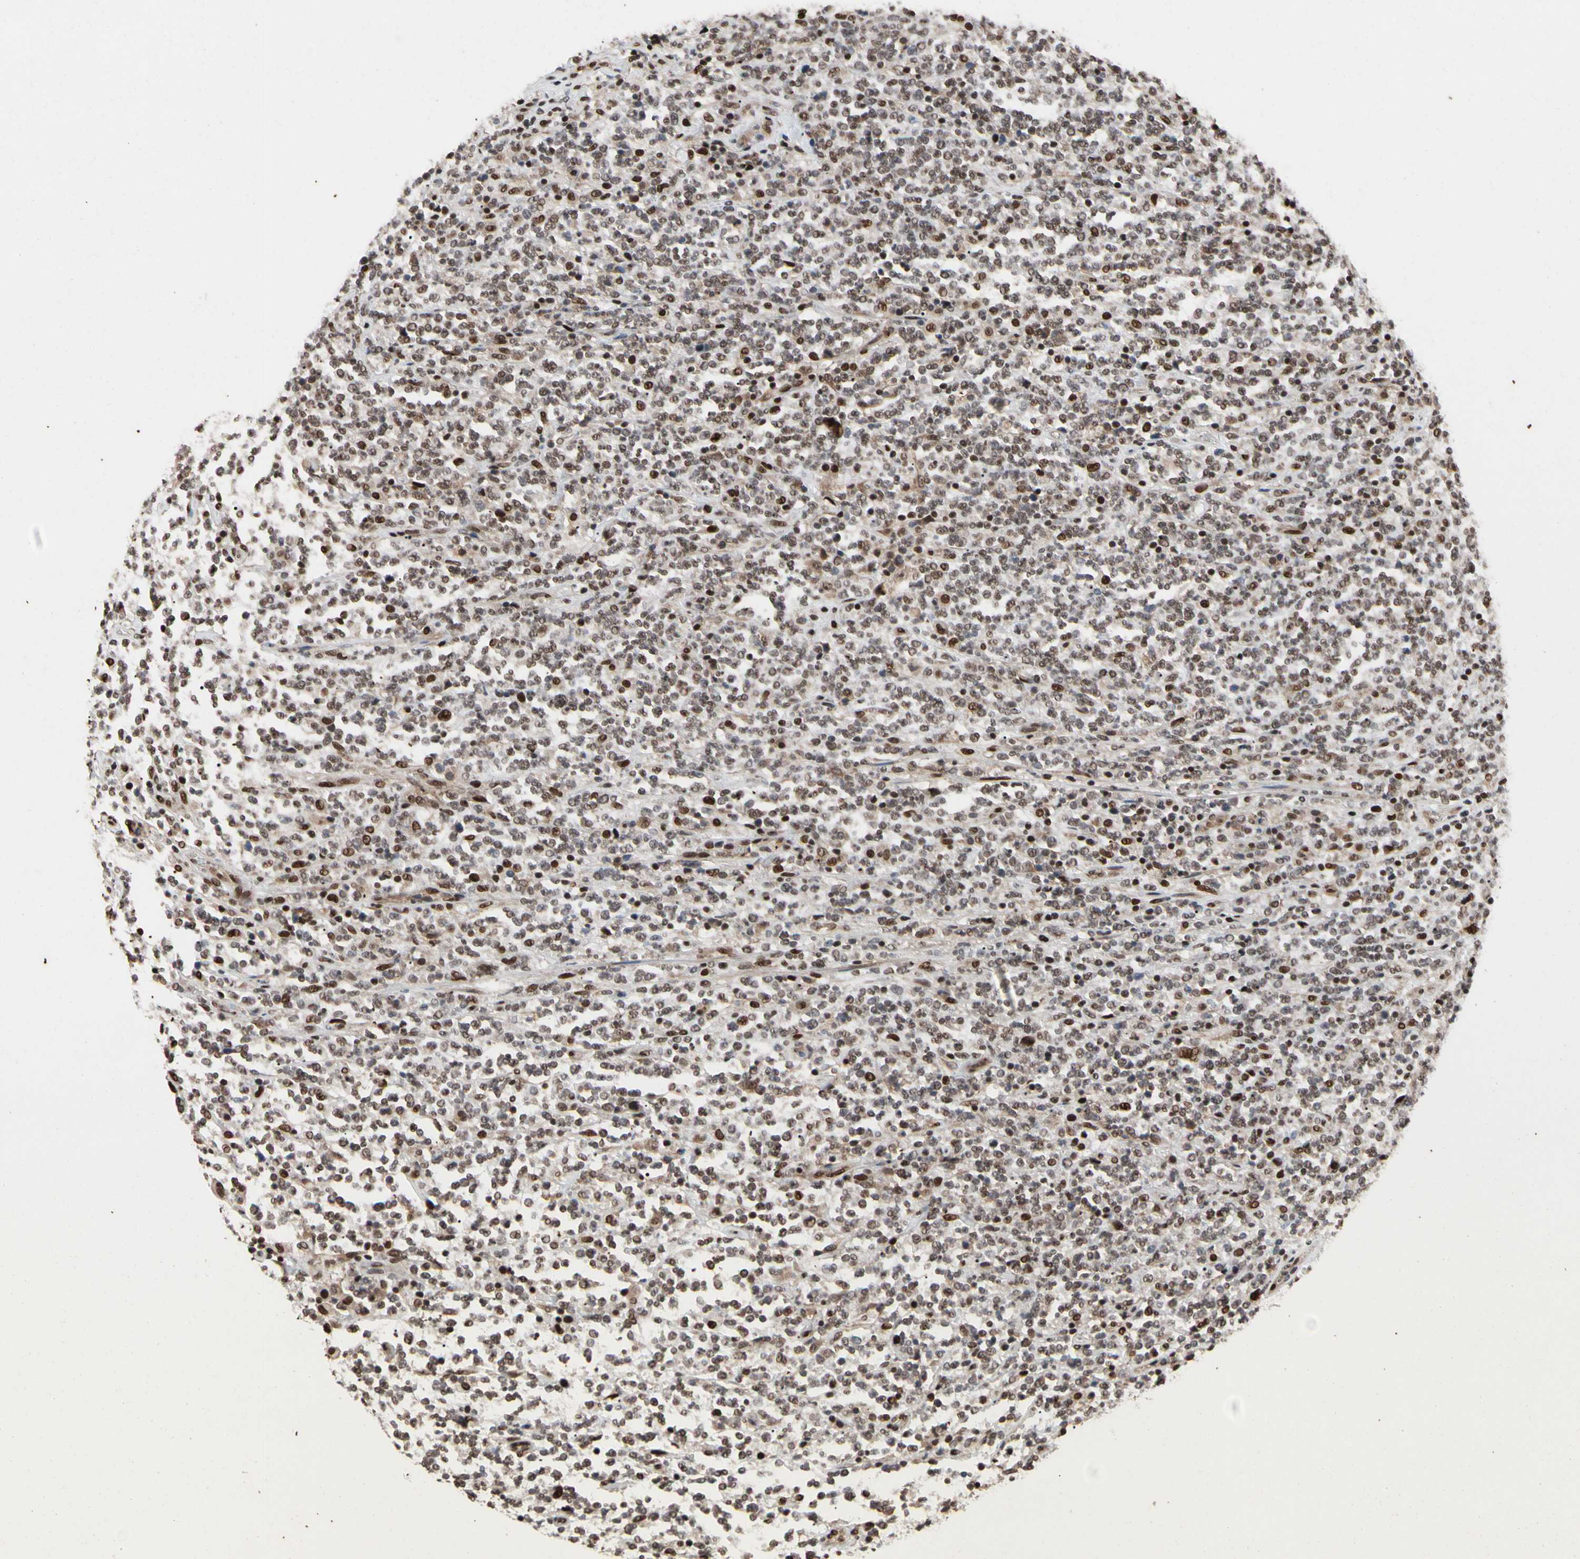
{"staining": {"intensity": "moderate", "quantity": "25%-75%", "location": "nuclear"}, "tissue": "lymphoma", "cell_type": "Tumor cells", "image_type": "cancer", "snomed": [{"axis": "morphology", "description": "Malignant lymphoma, non-Hodgkin's type, High grade"}, {"axis": "topography", "description": "Soft tissue"}], "caption": "Immunohistochemical staining of lymphoma exhibits medium levels of moderate nuclear protein positivity in about 25%-75% of tumor cells. The staining is performed using DAB brown chromogen to label protein expression. The nuclei are counter-stained blue using hematoxylin.", "gene": "FAM98B", "patient": {"sex": "male", "age": 18}}